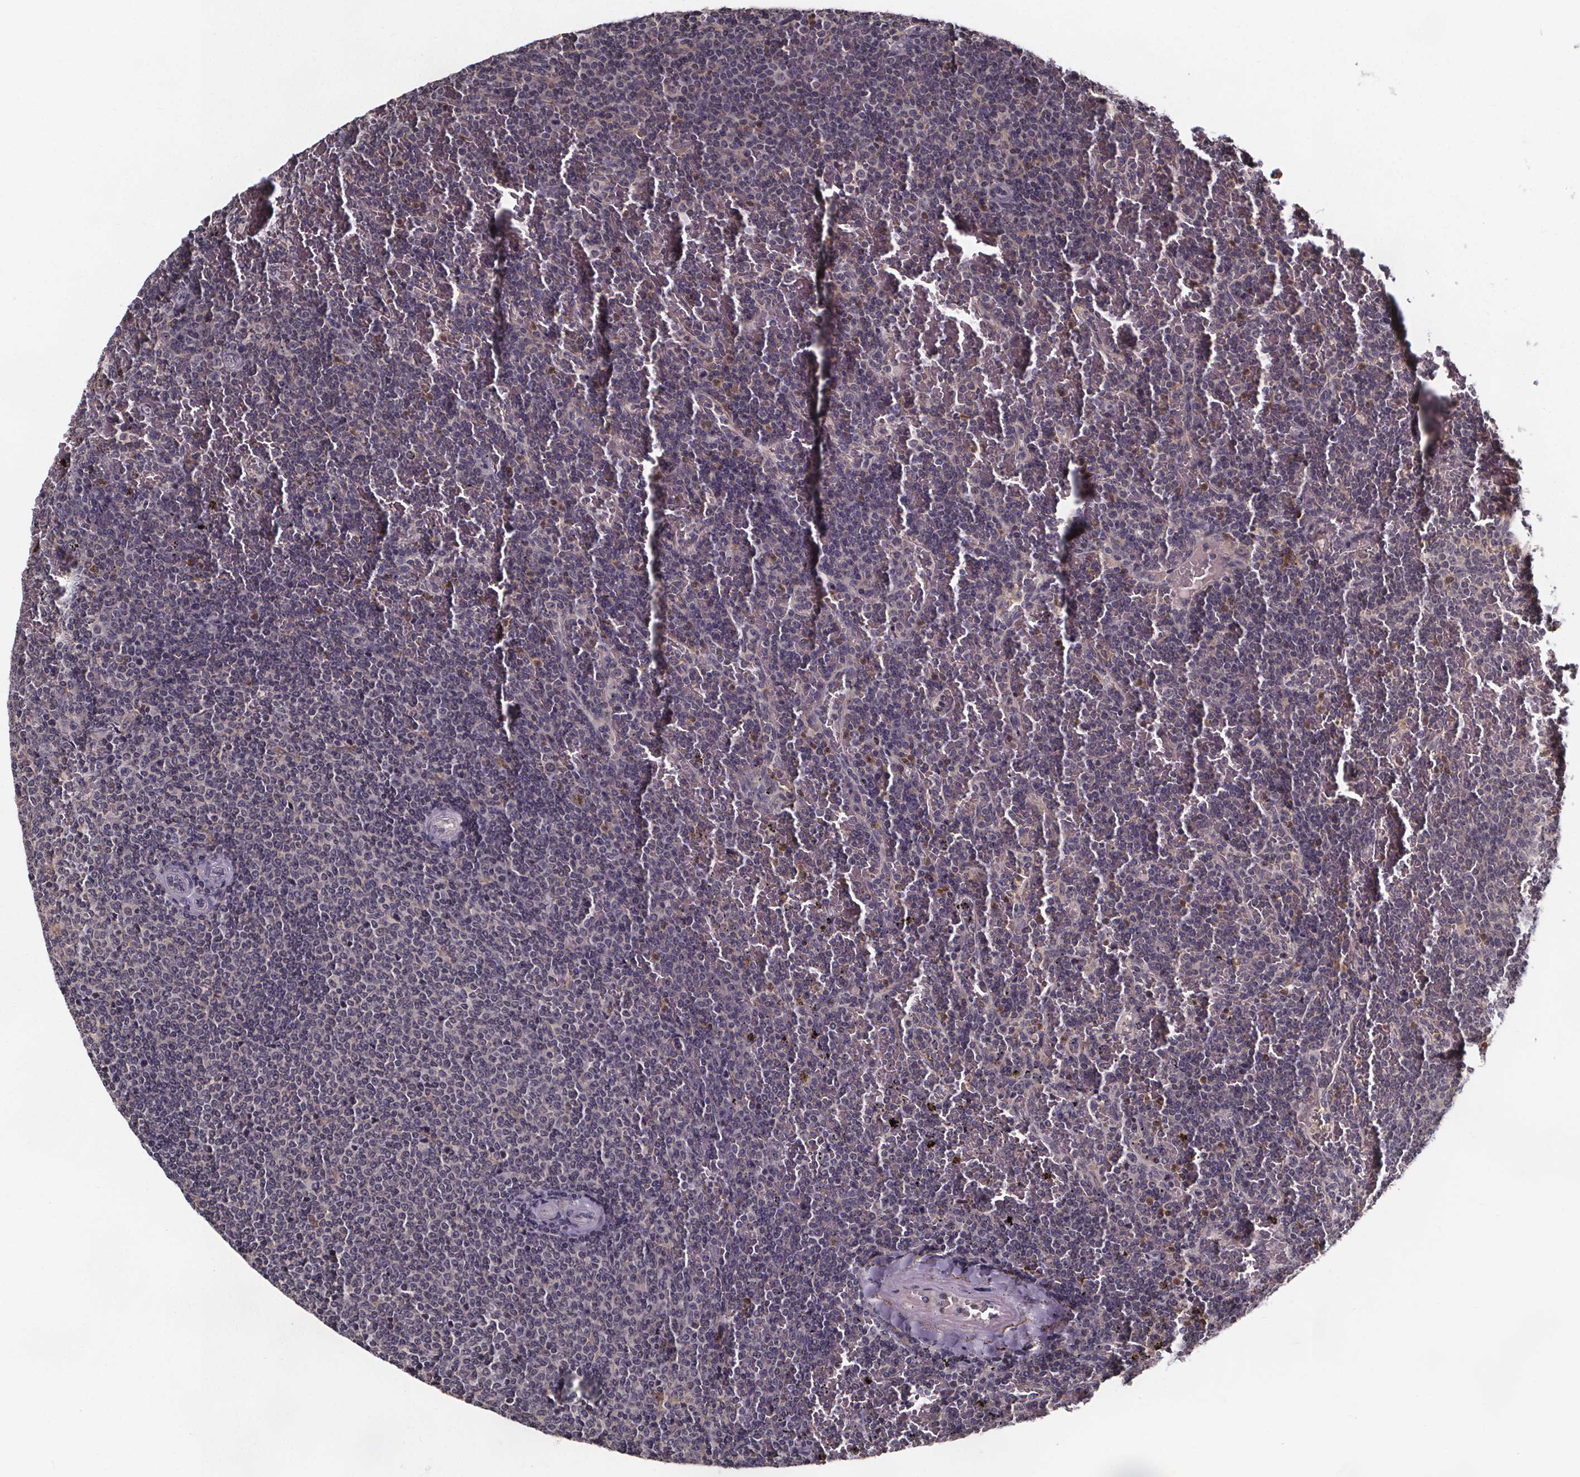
{"staining": {"intensity": "negative", "quantity": "none", "location": "none"}, "tissue": "lymphoma", "cell_type": "Tumor cells", "image_type": "cancer", "snomed": [{"axis": "morphology", "description": "Malignant lymphoma, non-Hodgkin's type, Low grade"}, {"axis": "topography", "description": "Spleen"}], "caption": "A photomicrograph of lymphoma stained for a protein demonstrates no brown staining in tumor cells.", "gene": "SMIM1", "patient": {"sex": "female", "age": 77}}